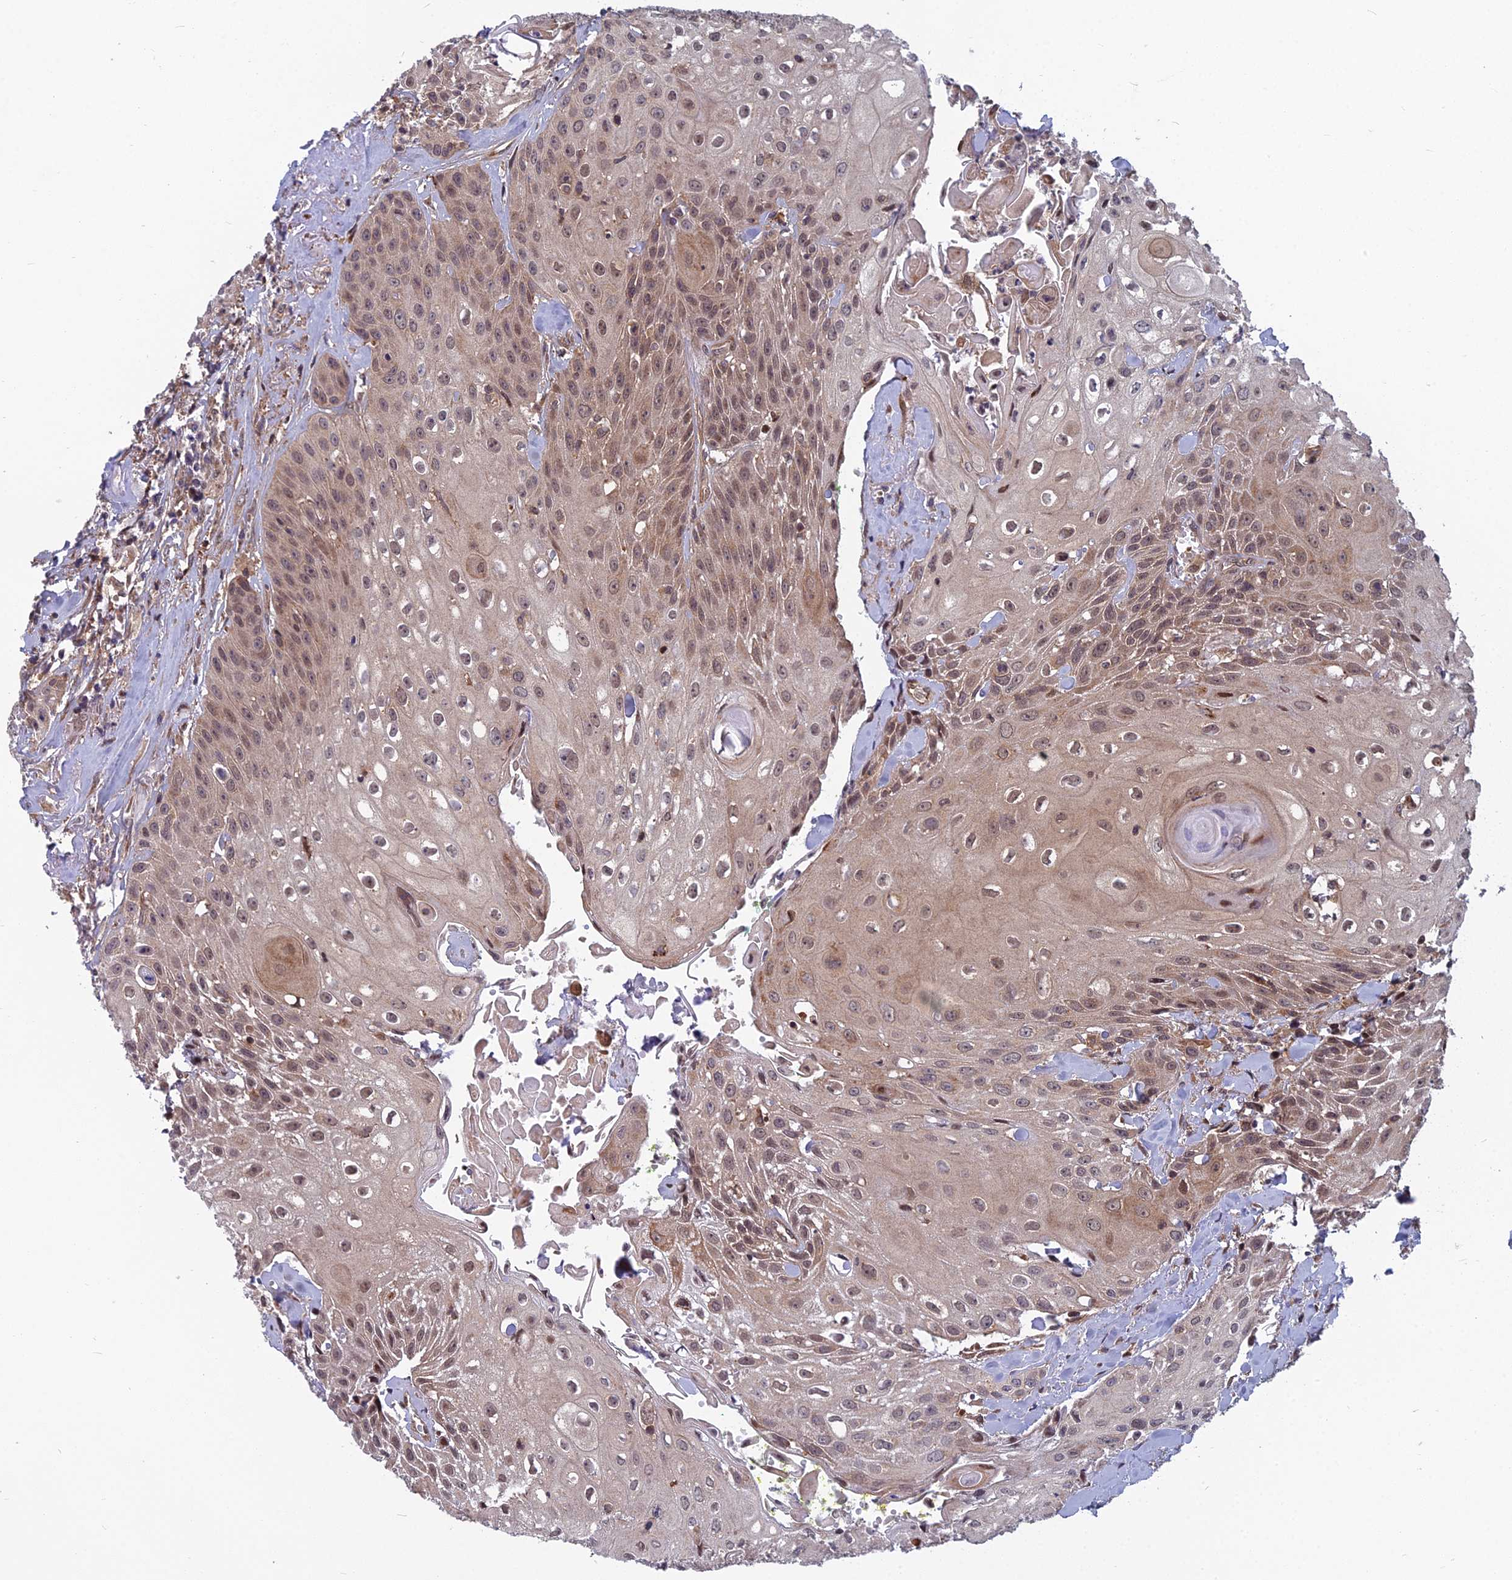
{"staining": {"intensity": "moderate", "quantity": ">75%", "location": "cytoplasmic/membranous,nuclear"}, "tissue": "head and neck cancer", "cell_type": "Tumor cells", "image_type": "cancer", "snomed": [{"axis": "morphology", "description": "Squamous cell carcinoma, NOS"}, {"axis": "topography", "description": "Oral tissue"}, {"axis": "topography", "description": "Head-Neck"}], "caption": "Brown immunohistochemical staining in head and neck squamous cell carcinoma demonstrates moderate cytoplasmic/membranous and nuclear staining in about >75% of tumor cells.", "gene": "COMMD2", "patient": {"sex": "female", "age": 82}}